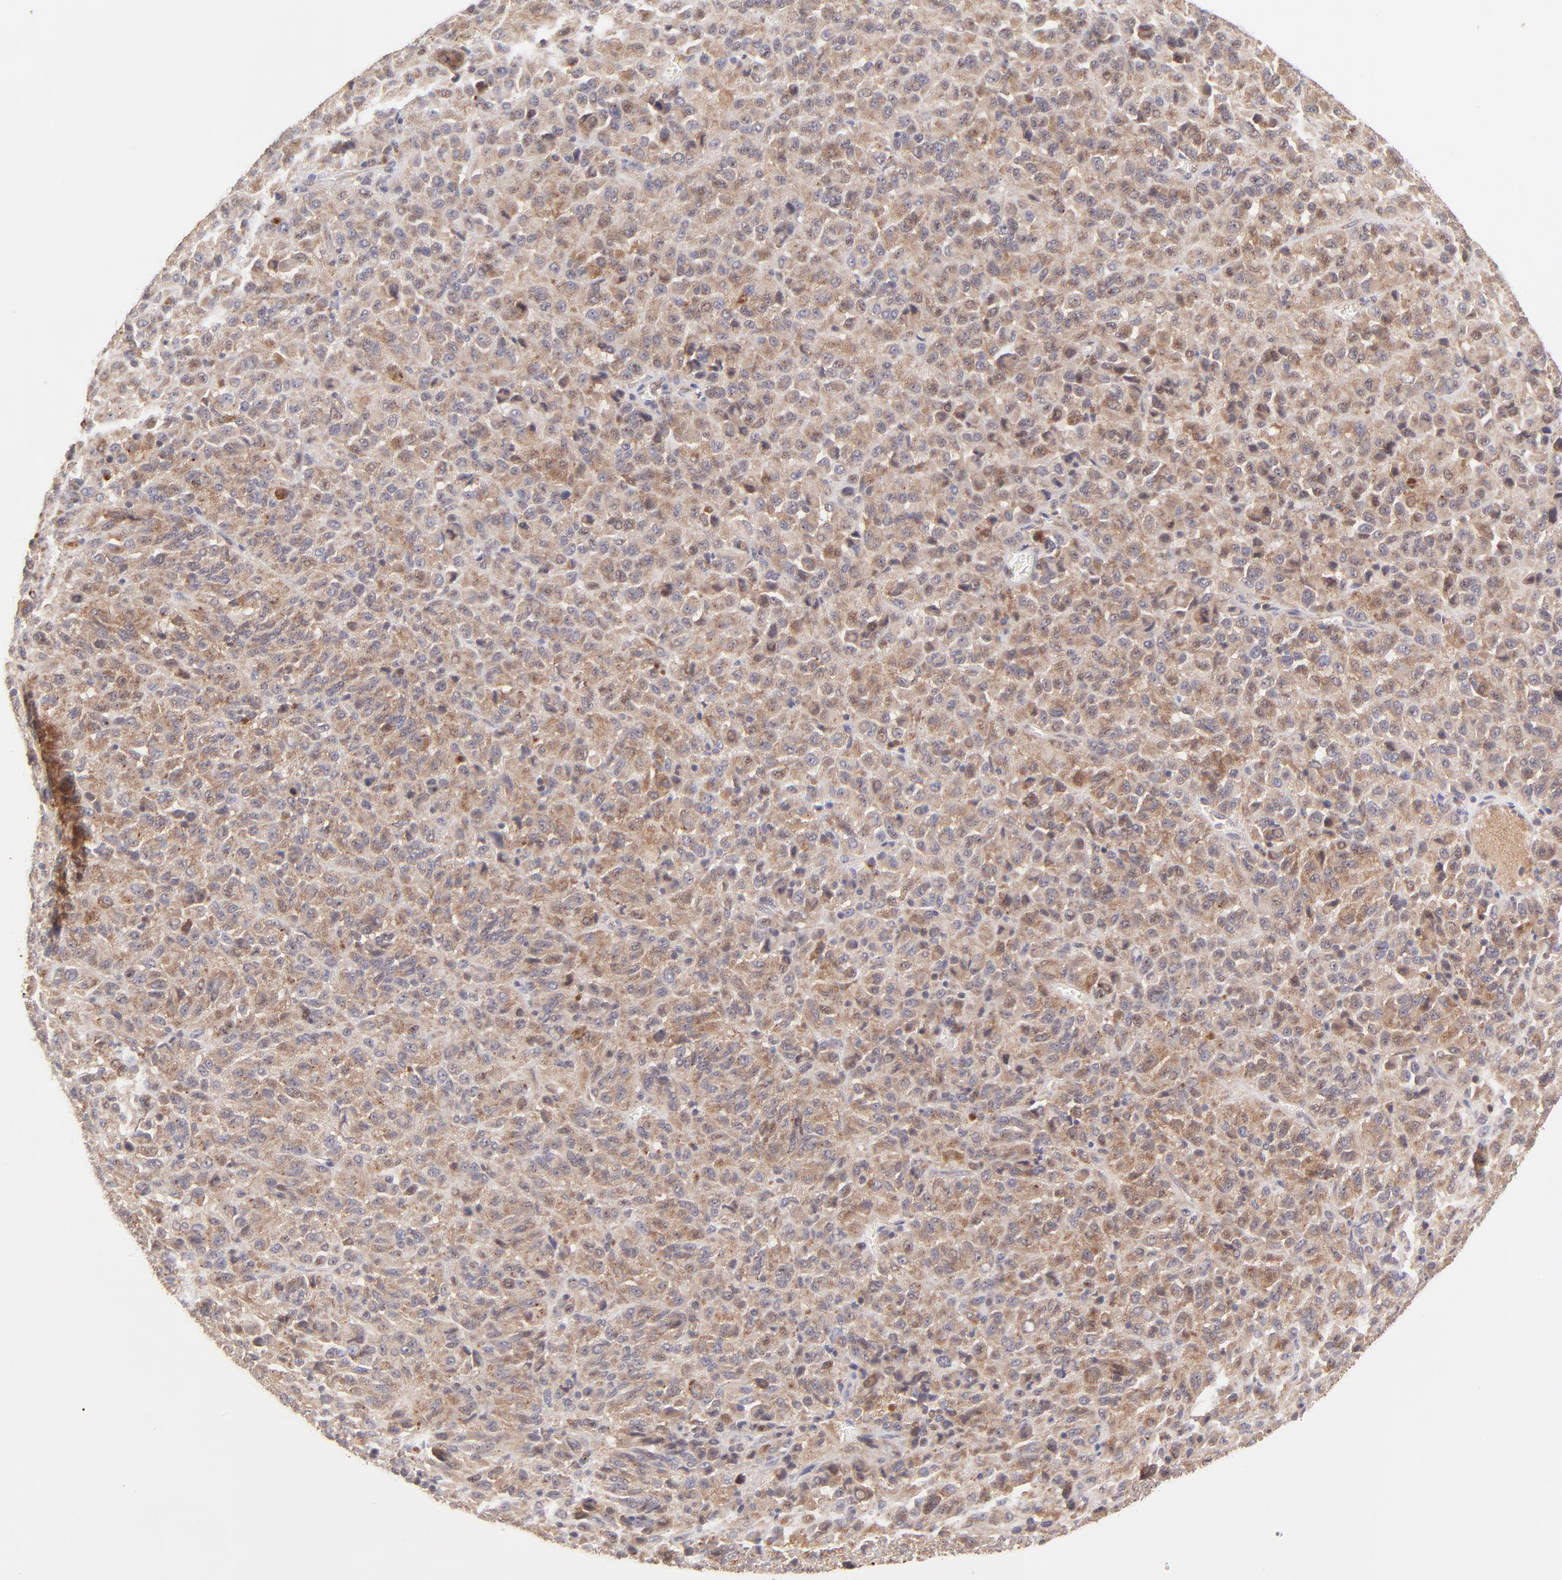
{"staining": {"intensity": "moderate", "quantity": ">75%", "location": "cytoplasmic/membranous"}, "tissue": "melanoma", "cell_type": "Tumor cells", "image_type": "cancer", "snomed": [{"axis": "morphology", "description": "Malignant melanoma, Metastatic site"}, {"axis": "topography", "description": "Lung"}], "caption": "Immunohistochemical staining of melanoma exhibits medium levels of moderate cytoplasmic/membranous positivity in approximately >75% of tumor cells.", "gene": "TNRC6B", "patient": {"sex": "male", "age": 64}}